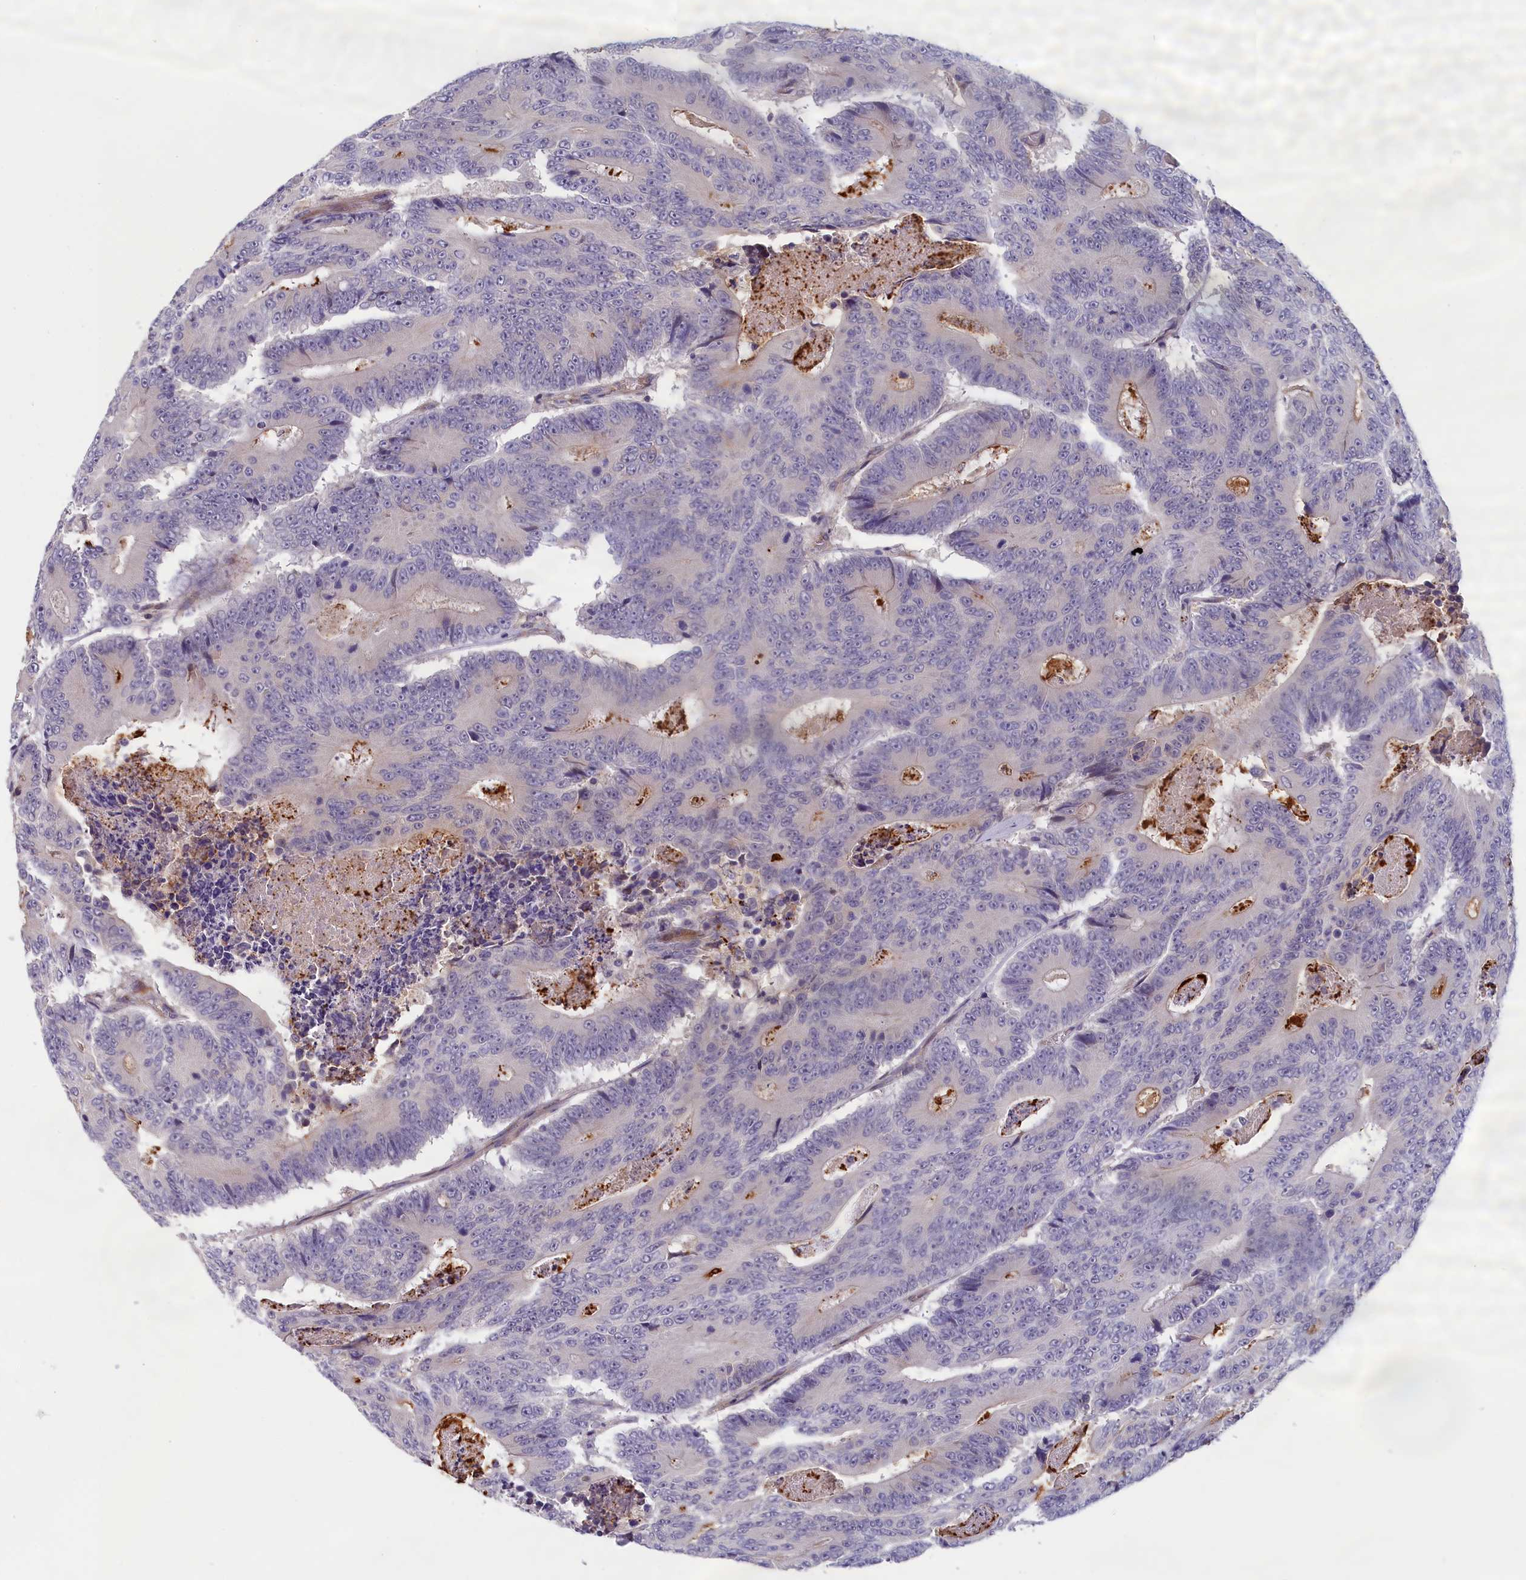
{"staining": {"intensity": "negative", "quantity": "none", "location": "none"}, "tissue": "colorectal cancer", "cell_type": "Tumor cells", "image_type": "cancer", "snomed": [{"axis": "morphology", "description": "Adenocarcinoma, NOS"}, {"axis": "topography", "description": "Colon"}], "caption": "A high-resolution histopathology image shows immunohistochemistry staining of colorectal cancer, which shows no significant expression in tumor cells.", "gene": "IGFALS", "patient": {"sex": "male", "age": 83}}